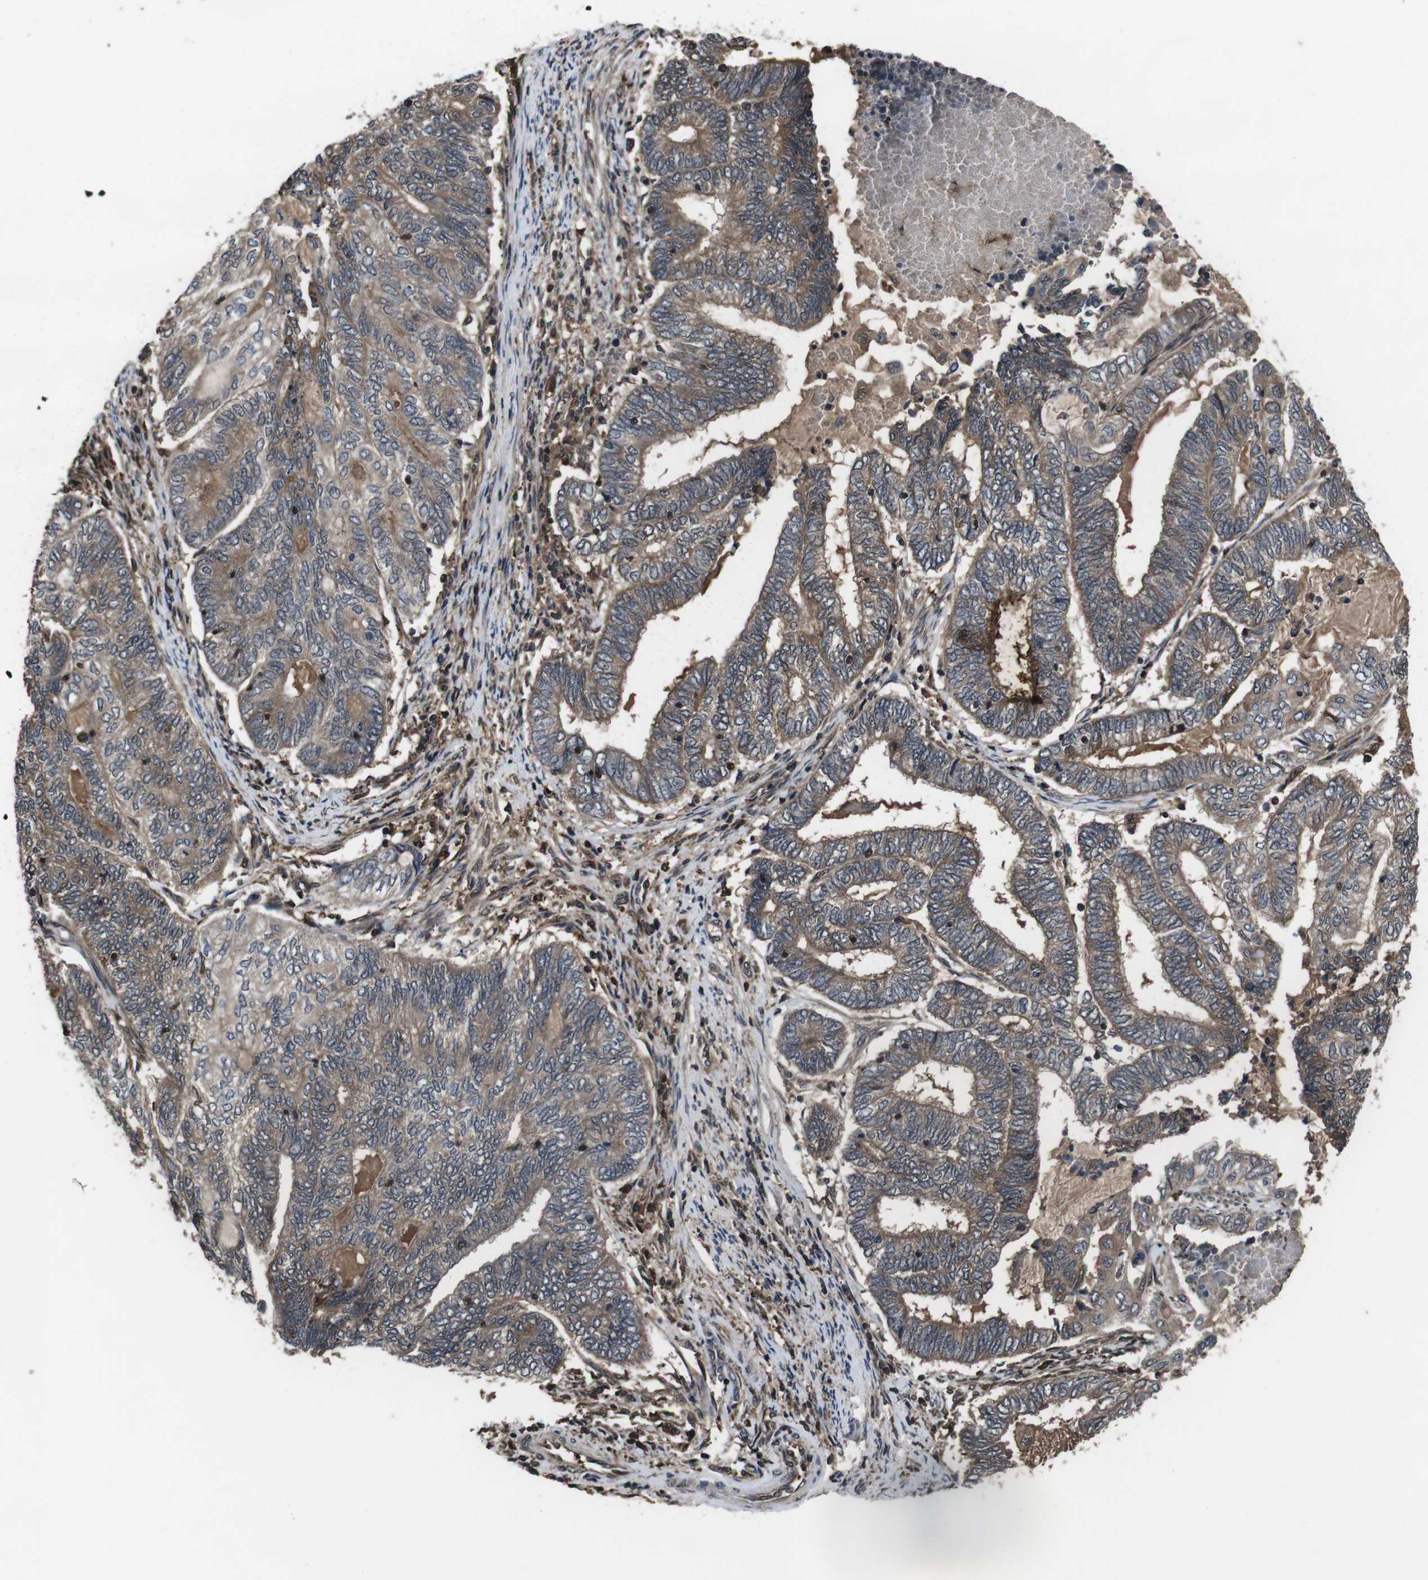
{"staining": {"intensity": "moderate", "quantity": ">75%", "location": "cytoplasmic/membranous"}, "tissue": "endometrial cancer", "cell_type": "Tumor cells", "image_type": "cancer", "snomed": [{"axis": "morphology", "description": "Adenocarcinoma, NOS"}, {"axis": "topography", "description": "Uterus"}, {"axis": "topography", "description": "Endometrium"}], "caption": "The photomicrograph reveals immunohistochemical staining of endometrial cancer. There is moderate cytoplasmic/membranous positivity is seen in about >75% of tumor cells.", "gene": "CXCL11", "patient": {"sex": "female", "age": 70}}